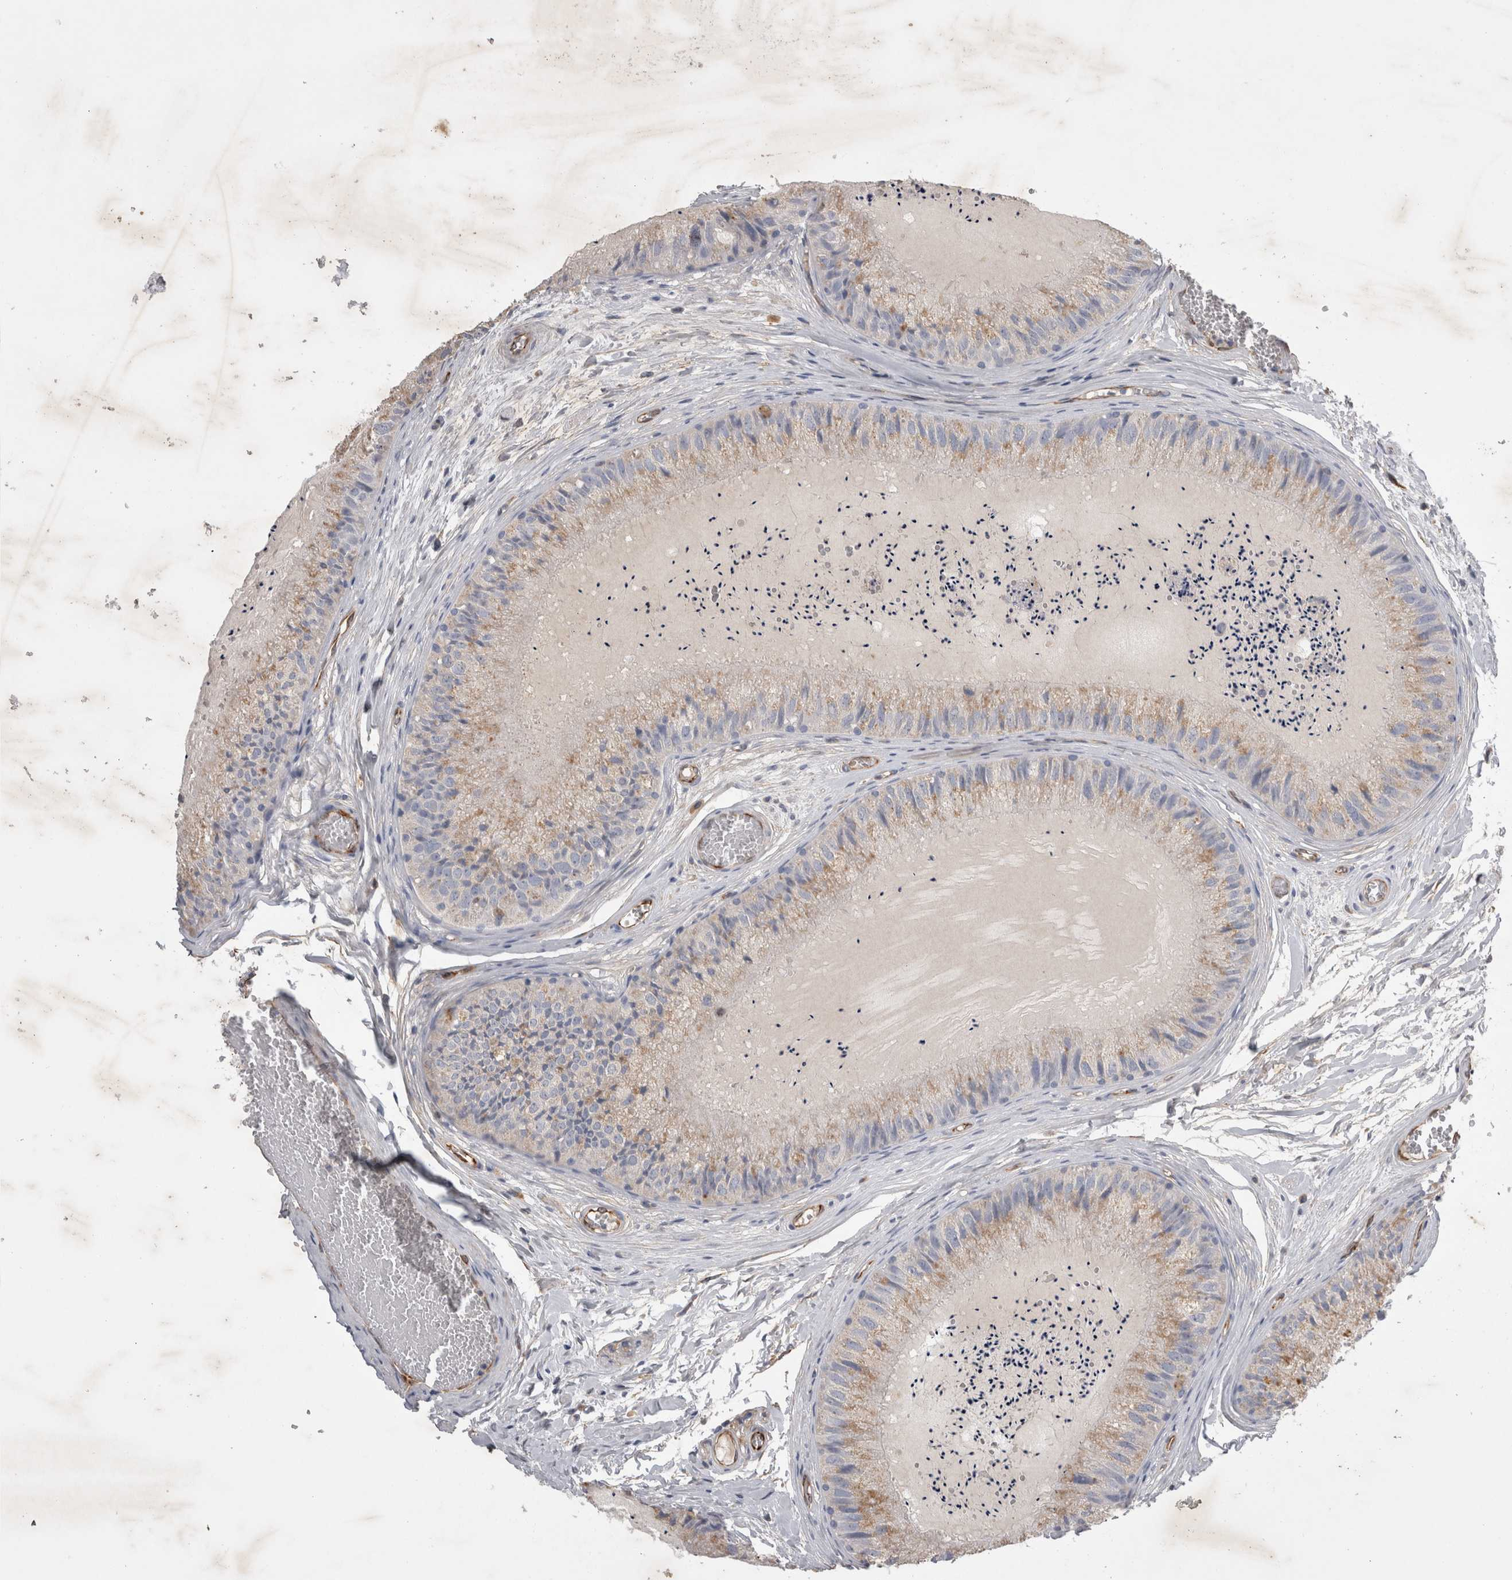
{"staining": {"intensity": "weak", "quantity": ">75%", "location": "cytoplasmic/membranous"}, "tissue": "epididymis", "cell_type": "Glandular cells", "image_type": "normal", "snomed": [{"axis": "morphology", "description": "Normal tissue, NOS"}, {"axis": "topography", "description": "Epididymis"}], "caption": "A brown stain highlights weak cytoplasmic/membranous staining of a protein in glandular cells of normal human epididymis. Nuclei are stained in blue.", "gene": "STRADB", "patient": {"sex": "male", "age": 31}}